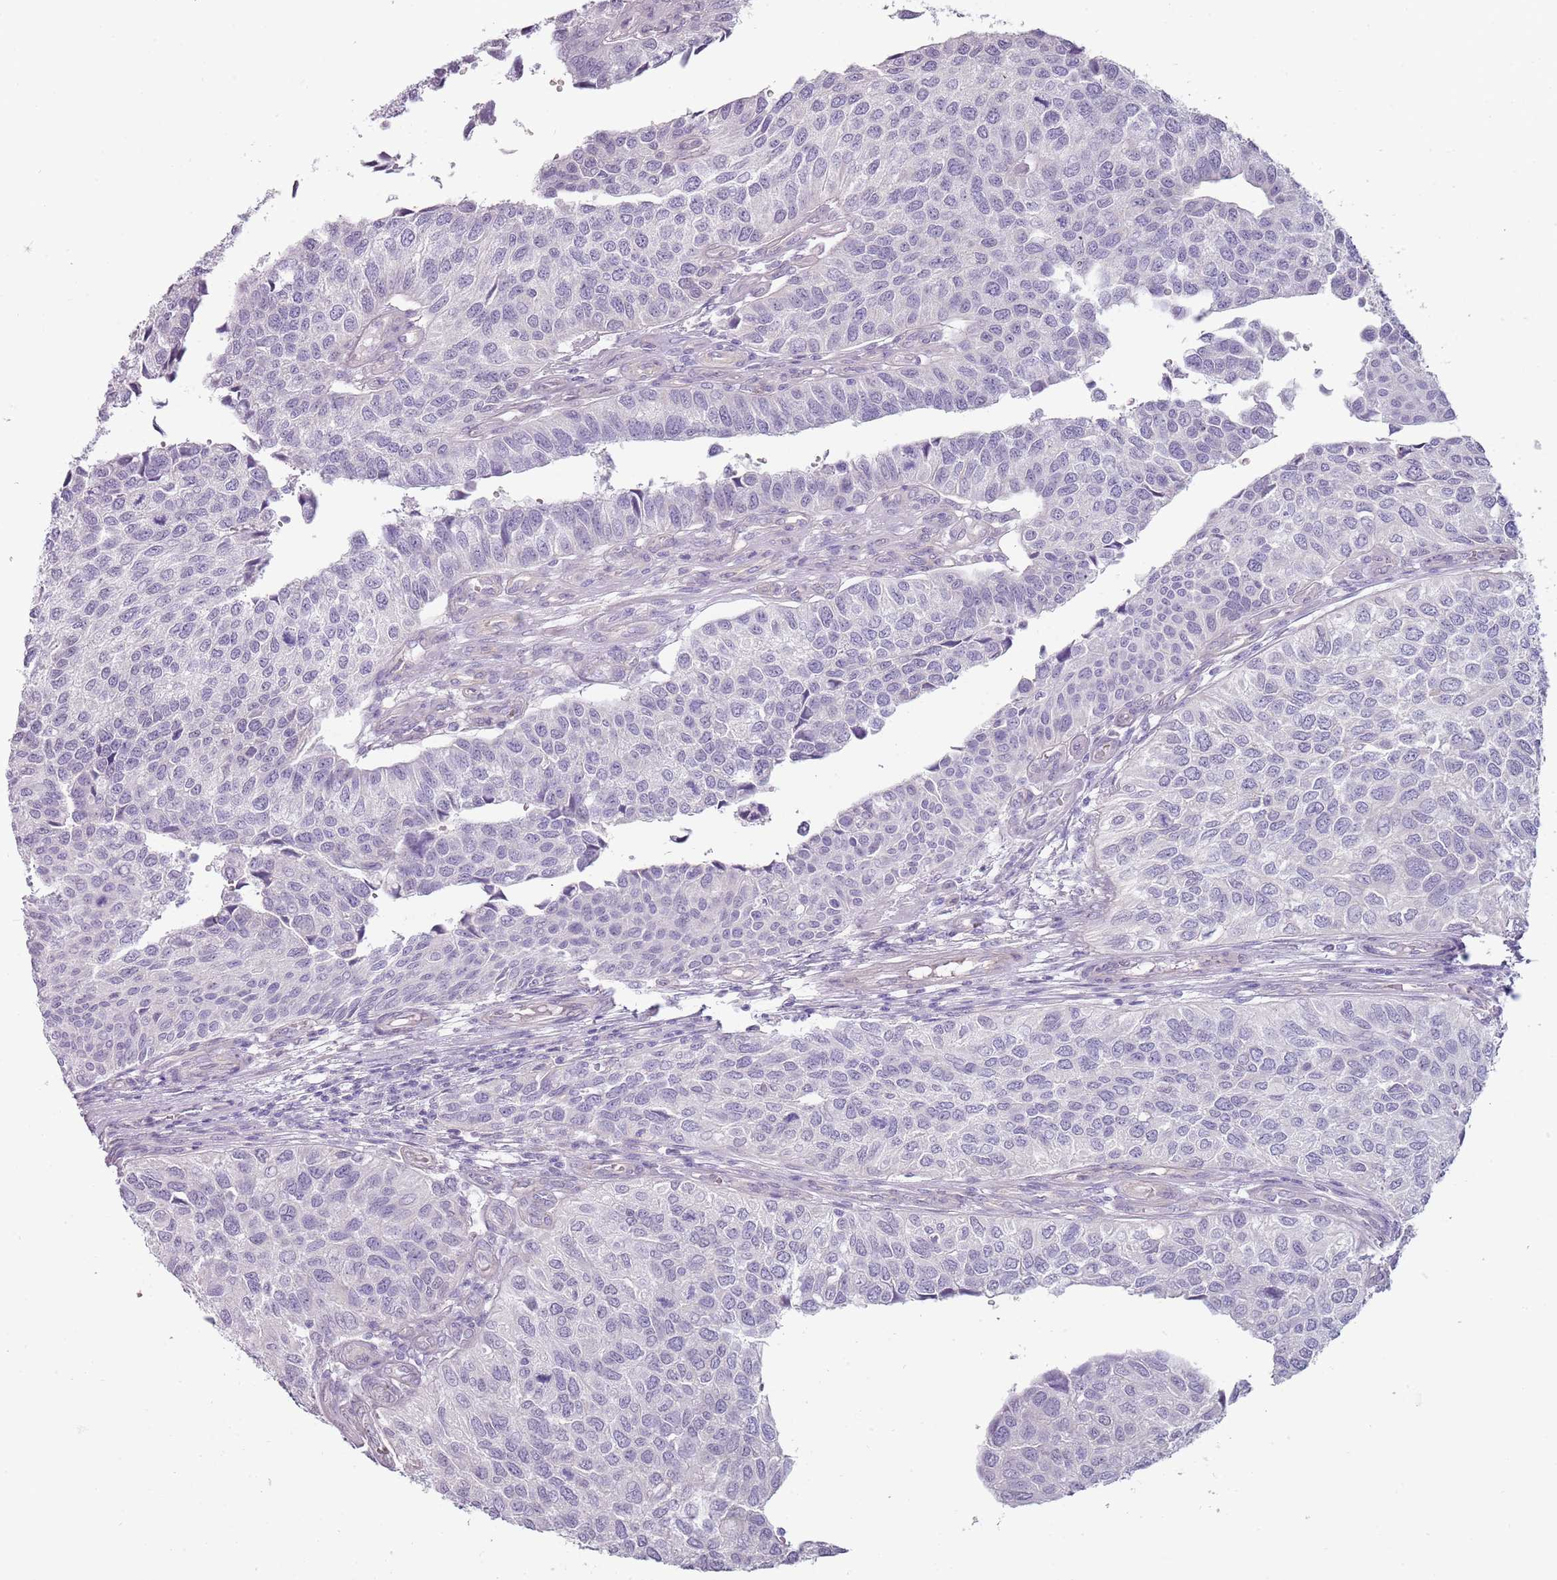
{"staining": {"intensity": "negative", "quantity": "none", "location": "none"}, "tissue": "urothelial cancer", "cell_type": "Tumor cells", "image_type": "cancer", "snomed": [{"axis": "morphology", "description": "Urothelial carcinoma, NOS"}, {"axis": "topography", "description": "Urinary bladder"}], "caption": "Immunohistochemical staining of human transitional cell carcinoma exhibits no significant expression in tumor cells.", "gene": "RFX2", "patient": {"sex": "male", "age": 55}}